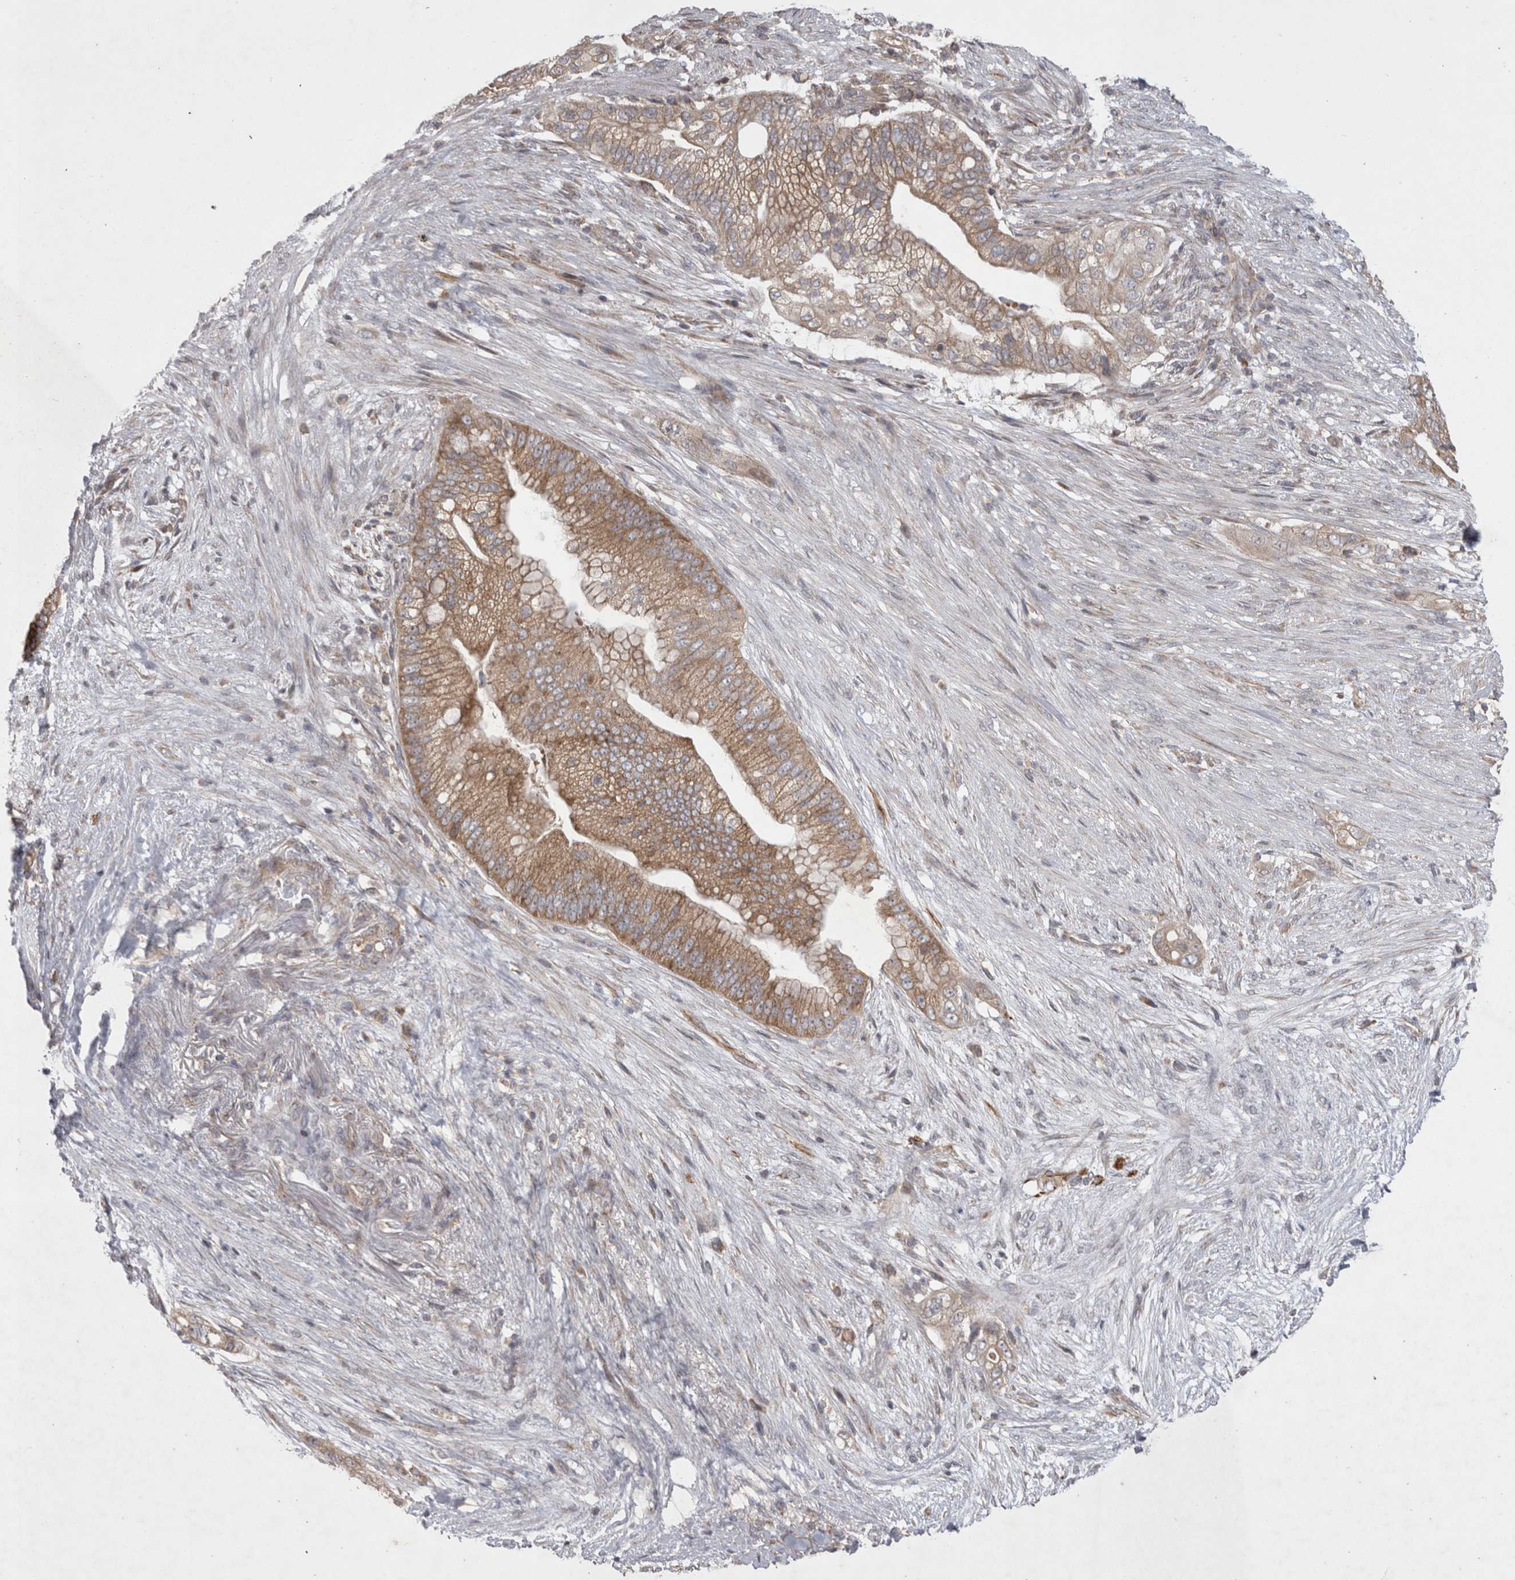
{"staining": {"intensity": "moderate", "quantity": ">75%", "location": "cytoplasmic/membranous"}, "tissue": "pancreatic cancer", "cell_type": "Tumor cells", "image_type": "cancer", "snomed": [{"axis": "morphology", "description": "Adenocarcinoma, NOS"}, {"axis": "topography", "description": "Pancreas"}], "caption": "Protein expression analysis of human adenocarcinoma (pancreatic) reveals moderate cytoplasmic/membranous staining in about >75% of tumor cells.", "gene": "TSPOAP1", "patient": {"sex": "male", "age": 53}}